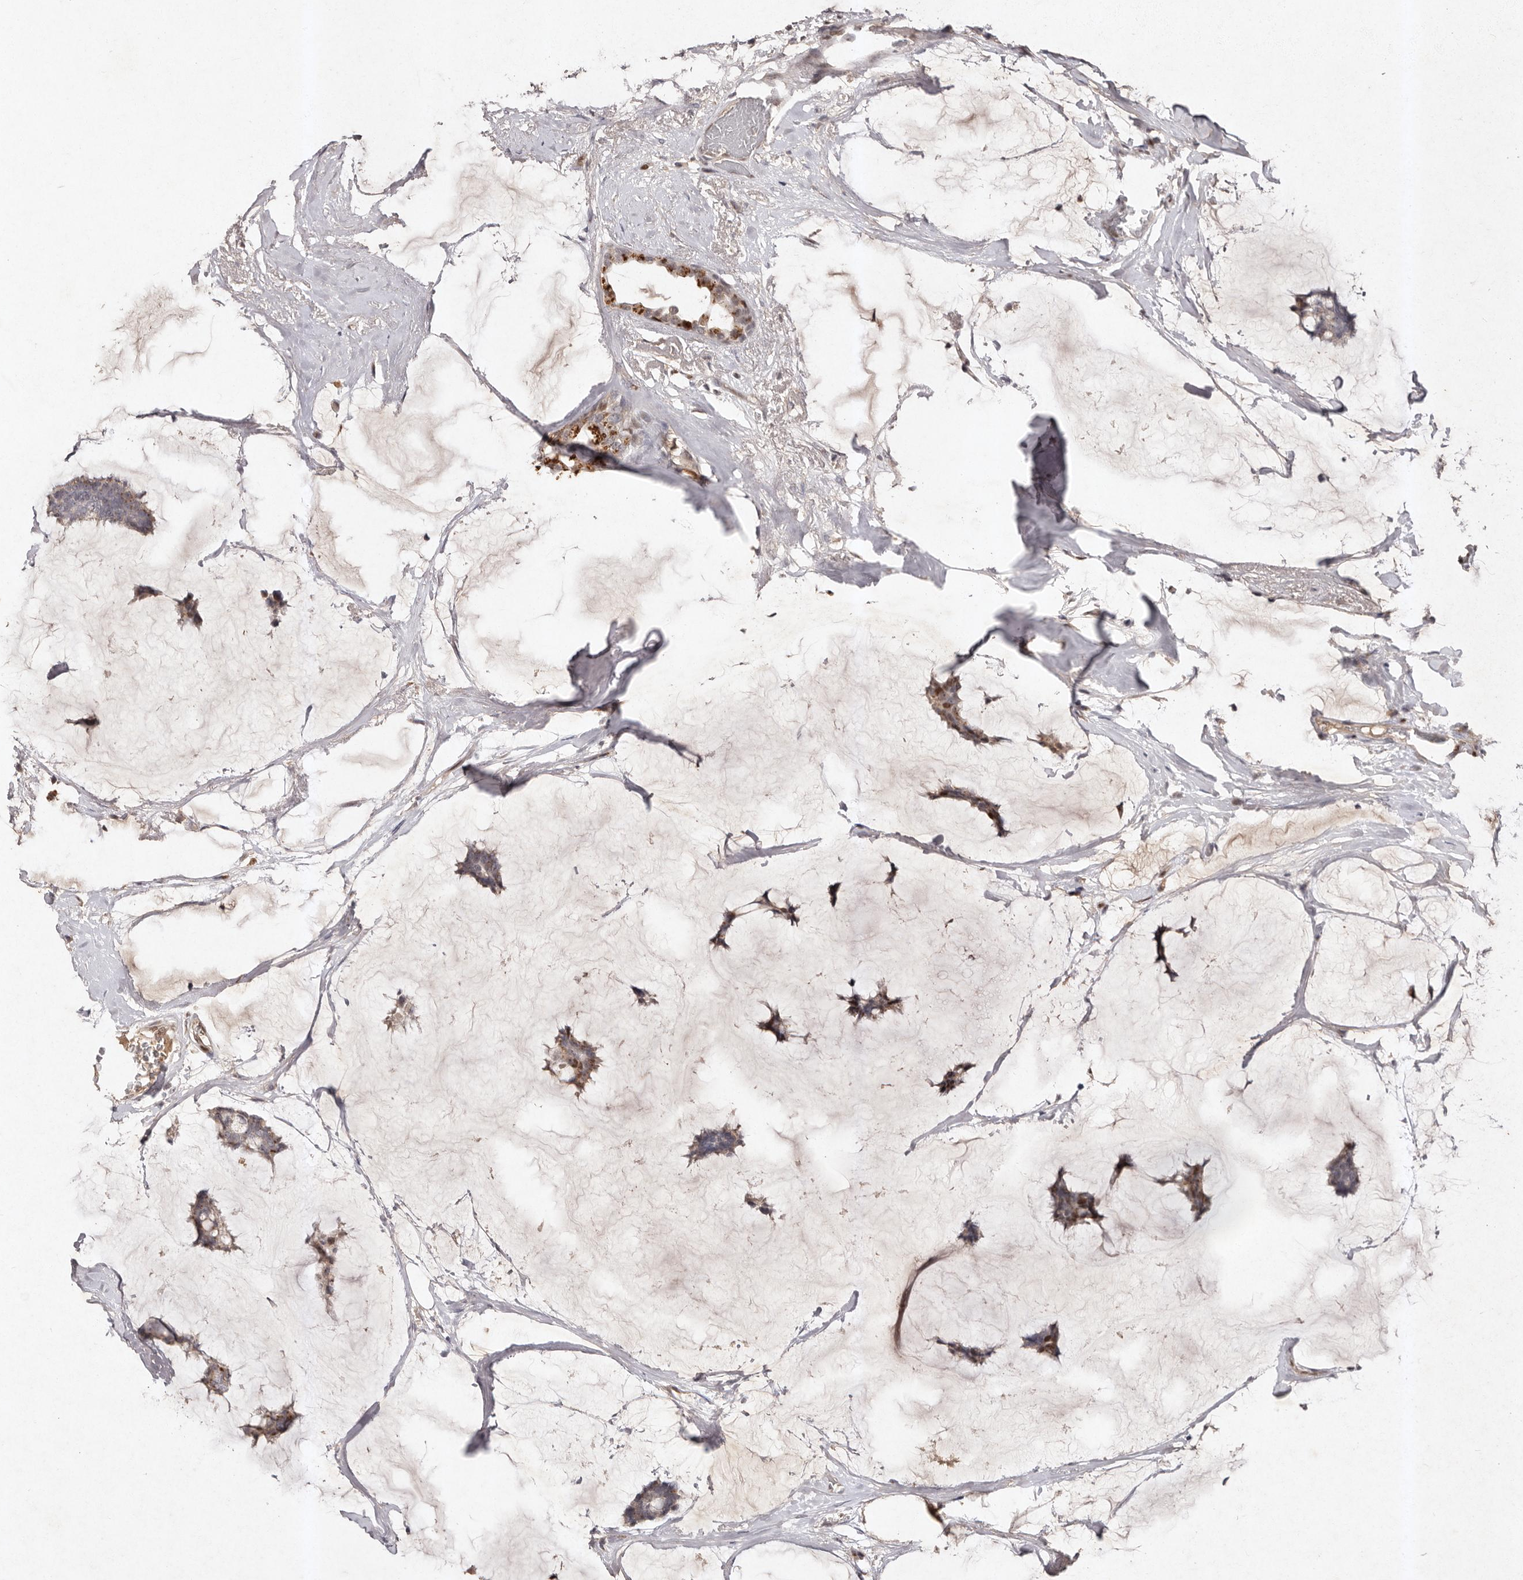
{"staining": {"intensity": "moderate", "quantity": "25%-75%", "location": "cytoplasmic/membranous"}, "tissue": "breast cancer", "cell_type": "Tumor cells", "image_type": "cancer", "snomed": [{"axis": "morphology", "description": "Duct carcinoma"}, {"axis": "topography", "description": "Breast"}], "caption": "Tumor cells show moderate cytoplasmic/membranous expression in approximately 25%-75% of cells in breast intraductal carcinoma. The staining was performed using DAB (3,3'-diaminobenzidine), with brown indicating positive protein expression. Nuclei are stained blue with hematoxylin.", "gene": "KLF7", "patient": {"sex": "female", "age": 93}}